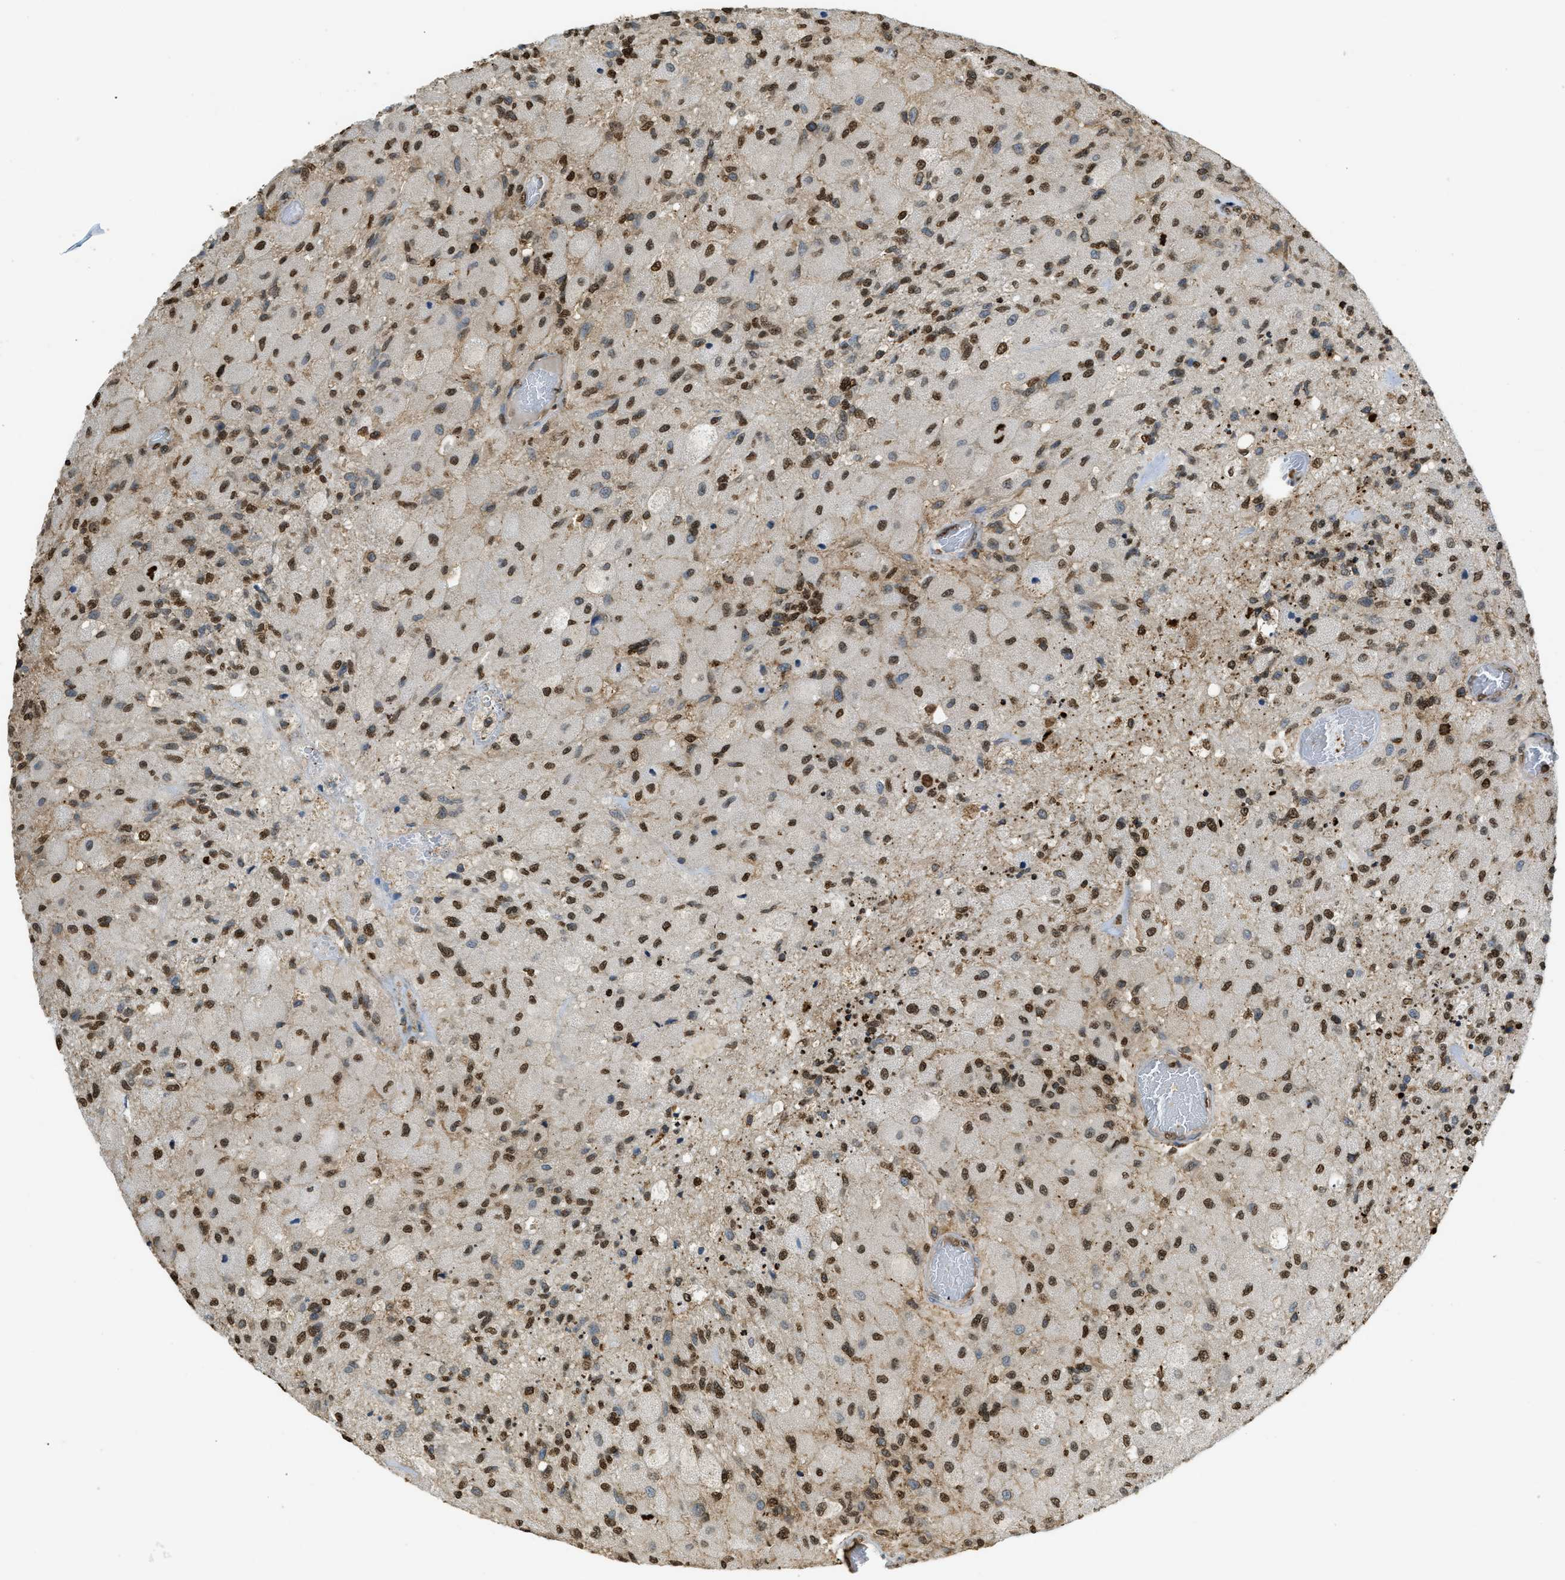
{"staining": {"intensity": "strong", "quantity": ">75%", "location": "nuclear"}, "tissue": "glioma", "cell_type": "Tumor cells", "image_type": "cancer", "snomed": [{"axis": "morphology", "description": "Normal tissue, NOS"}, {"axis": "morphology", "description": "Glioma, malignant, High grade"}, {"axis": "topography", "description": "Cerebral cortex"}], "caption": "Glioma stained for a protein (brown) reveals strong nuclear positive positivity in about >75% of tumor cells.", "gene": "NR5A2", "patient": {"sex": "male", "age": 77}}